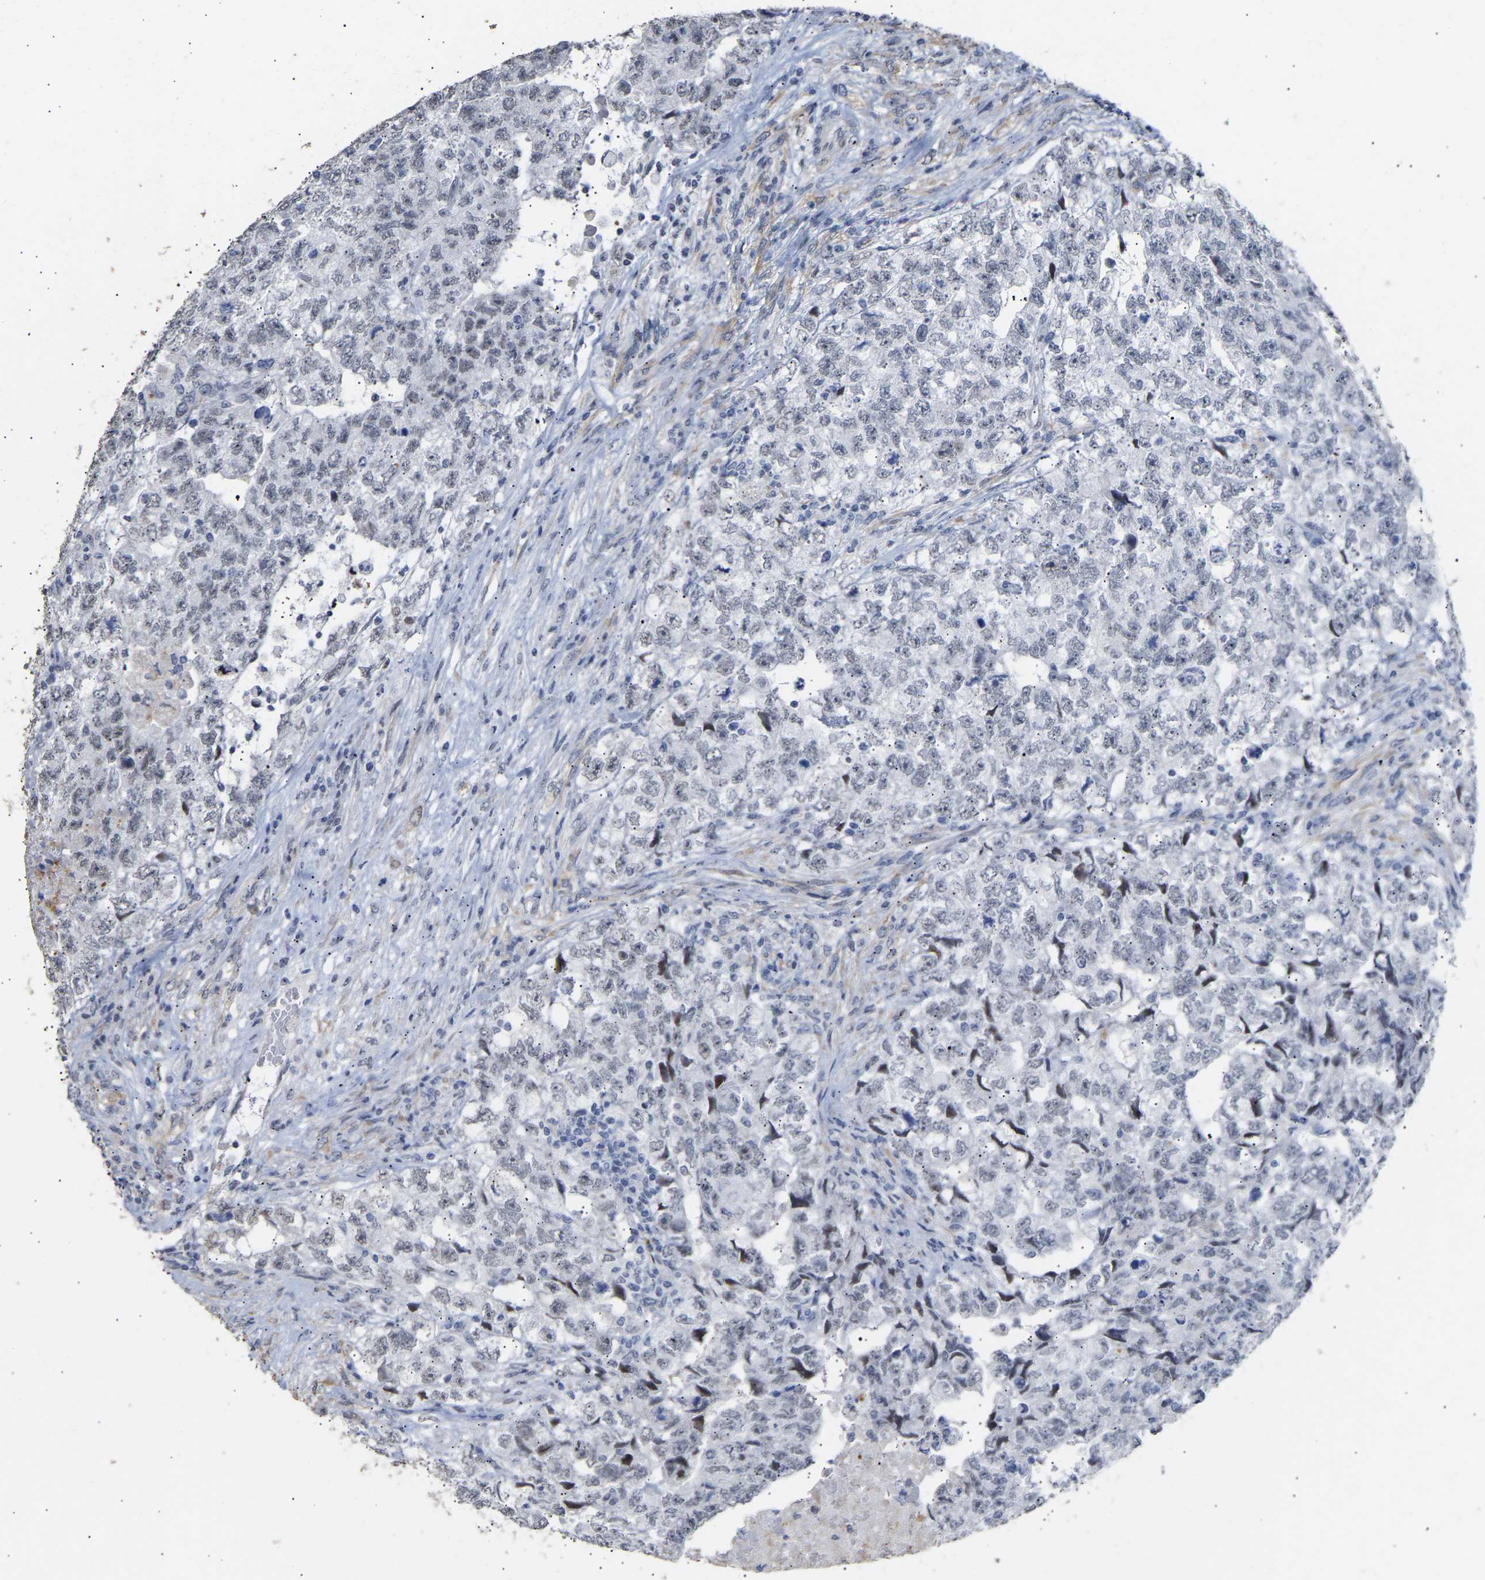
{"staining": {"intensity": "negative", "quantity": "none", "location": "none"}, "tissue": "testis cancer", "cell_type": "Tumor cells", "image_type": "cancer", "snomed": [{"axis": "morphology", "description": "Carcinoma, Embryonal, NOS"}, {"axis": "topography", "description": "Testis"}], "caption": "Tumor cells show no significant protein positivity in testis embryonal carcinoma. (IHC, brightfield microscopy, high magnification).", "gene": "AMPH", "patient": {"sex": "male", "age": 36}}